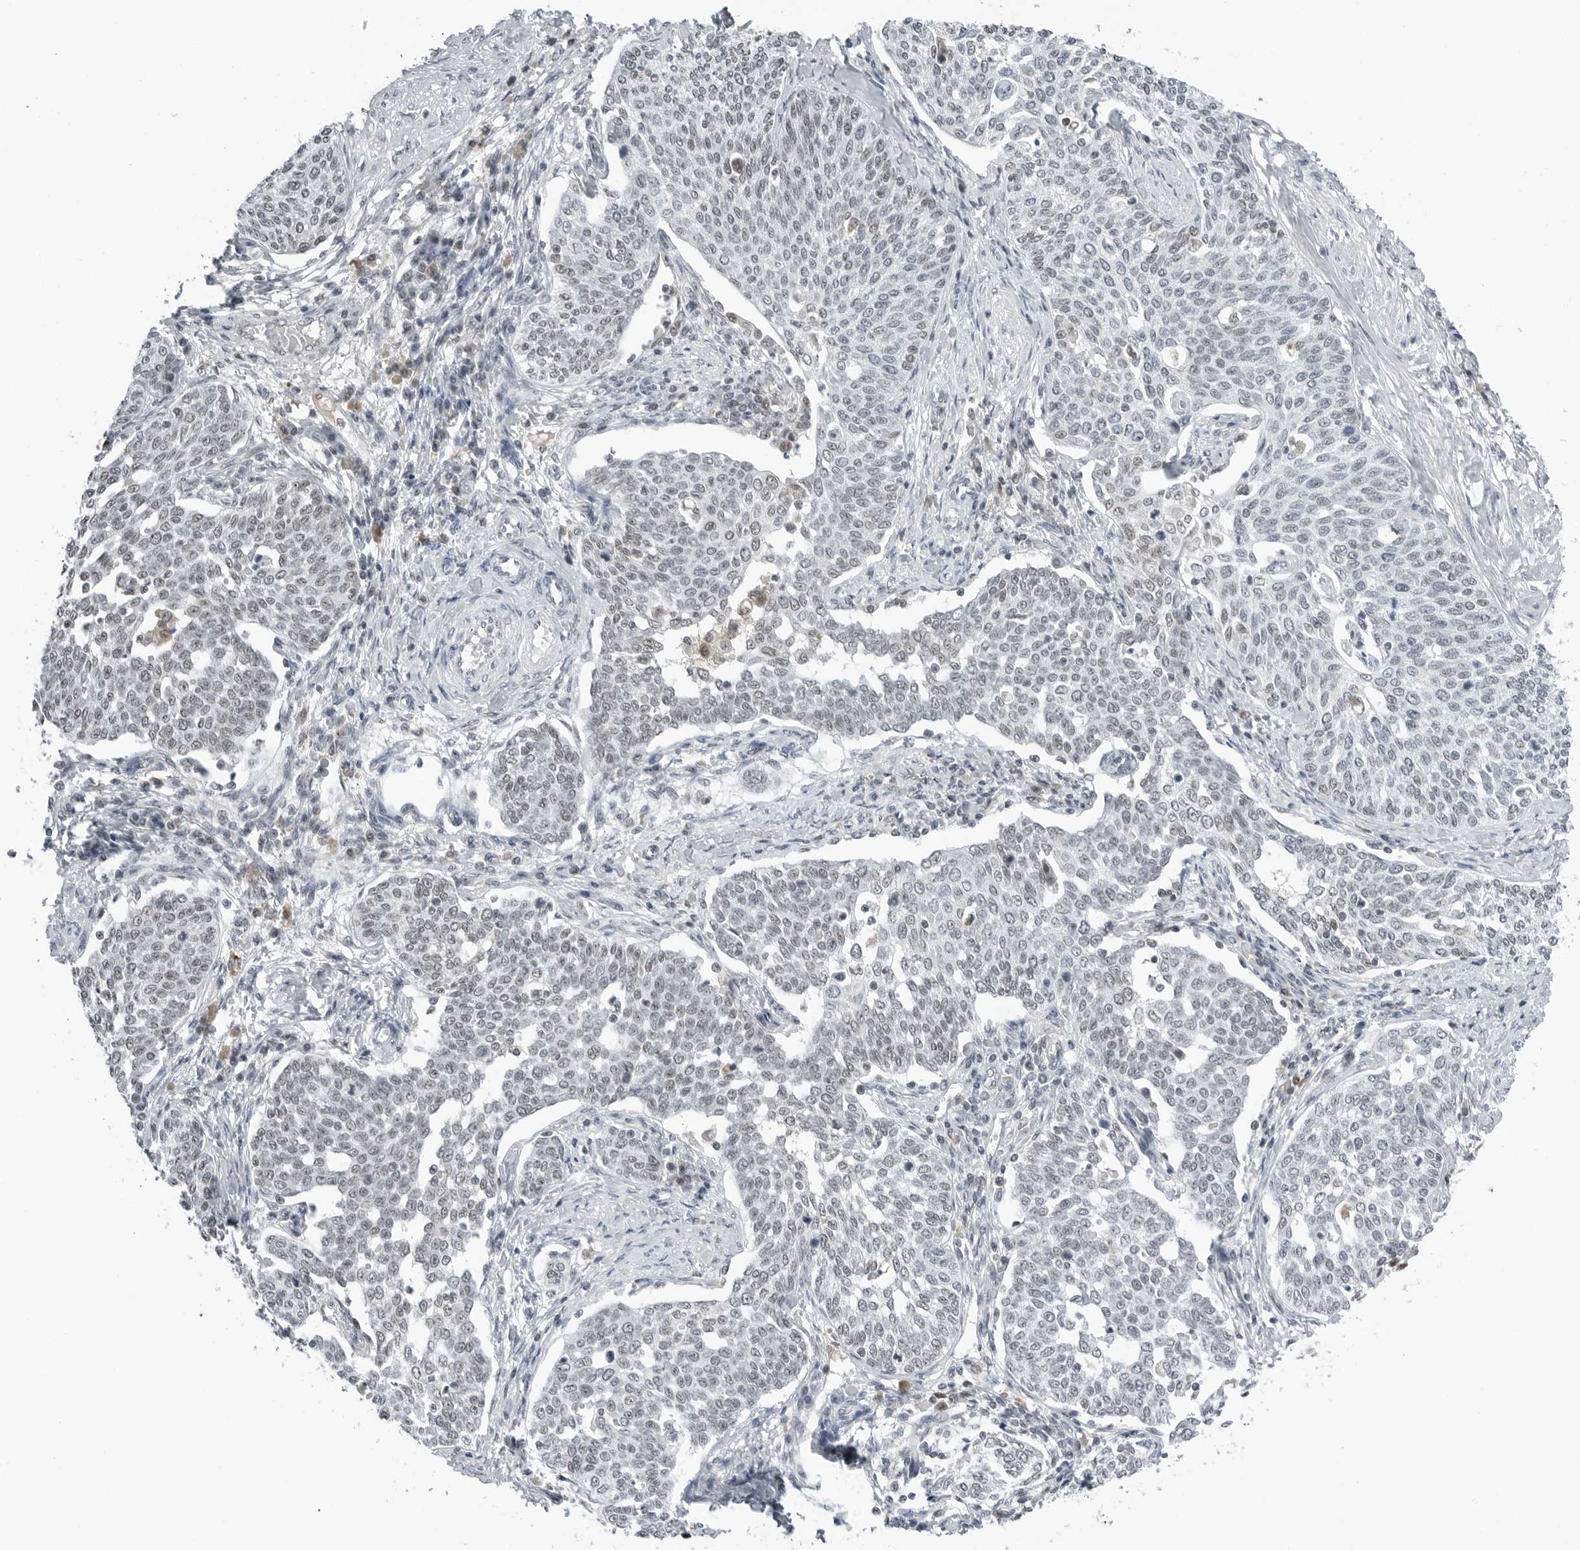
{"staining": {"intensity": "weak", "quantity": "<25%", "location": "nuclear"}, "tissue": "cervical cancer", "cell_type": "Tumor cells", "image_type": "cancer", "snomed": [{"axis": "morphology", "description": "Squamous cell carcinoma, NOS"}, {"axis": "topography", "description": "Cervix"}], "caption": "An image of human cervical squamous cell carcinoma is negative for staining in tumor cells.", "gene": "WRAP53", "patient": {"sex": "female", "age": 34}}